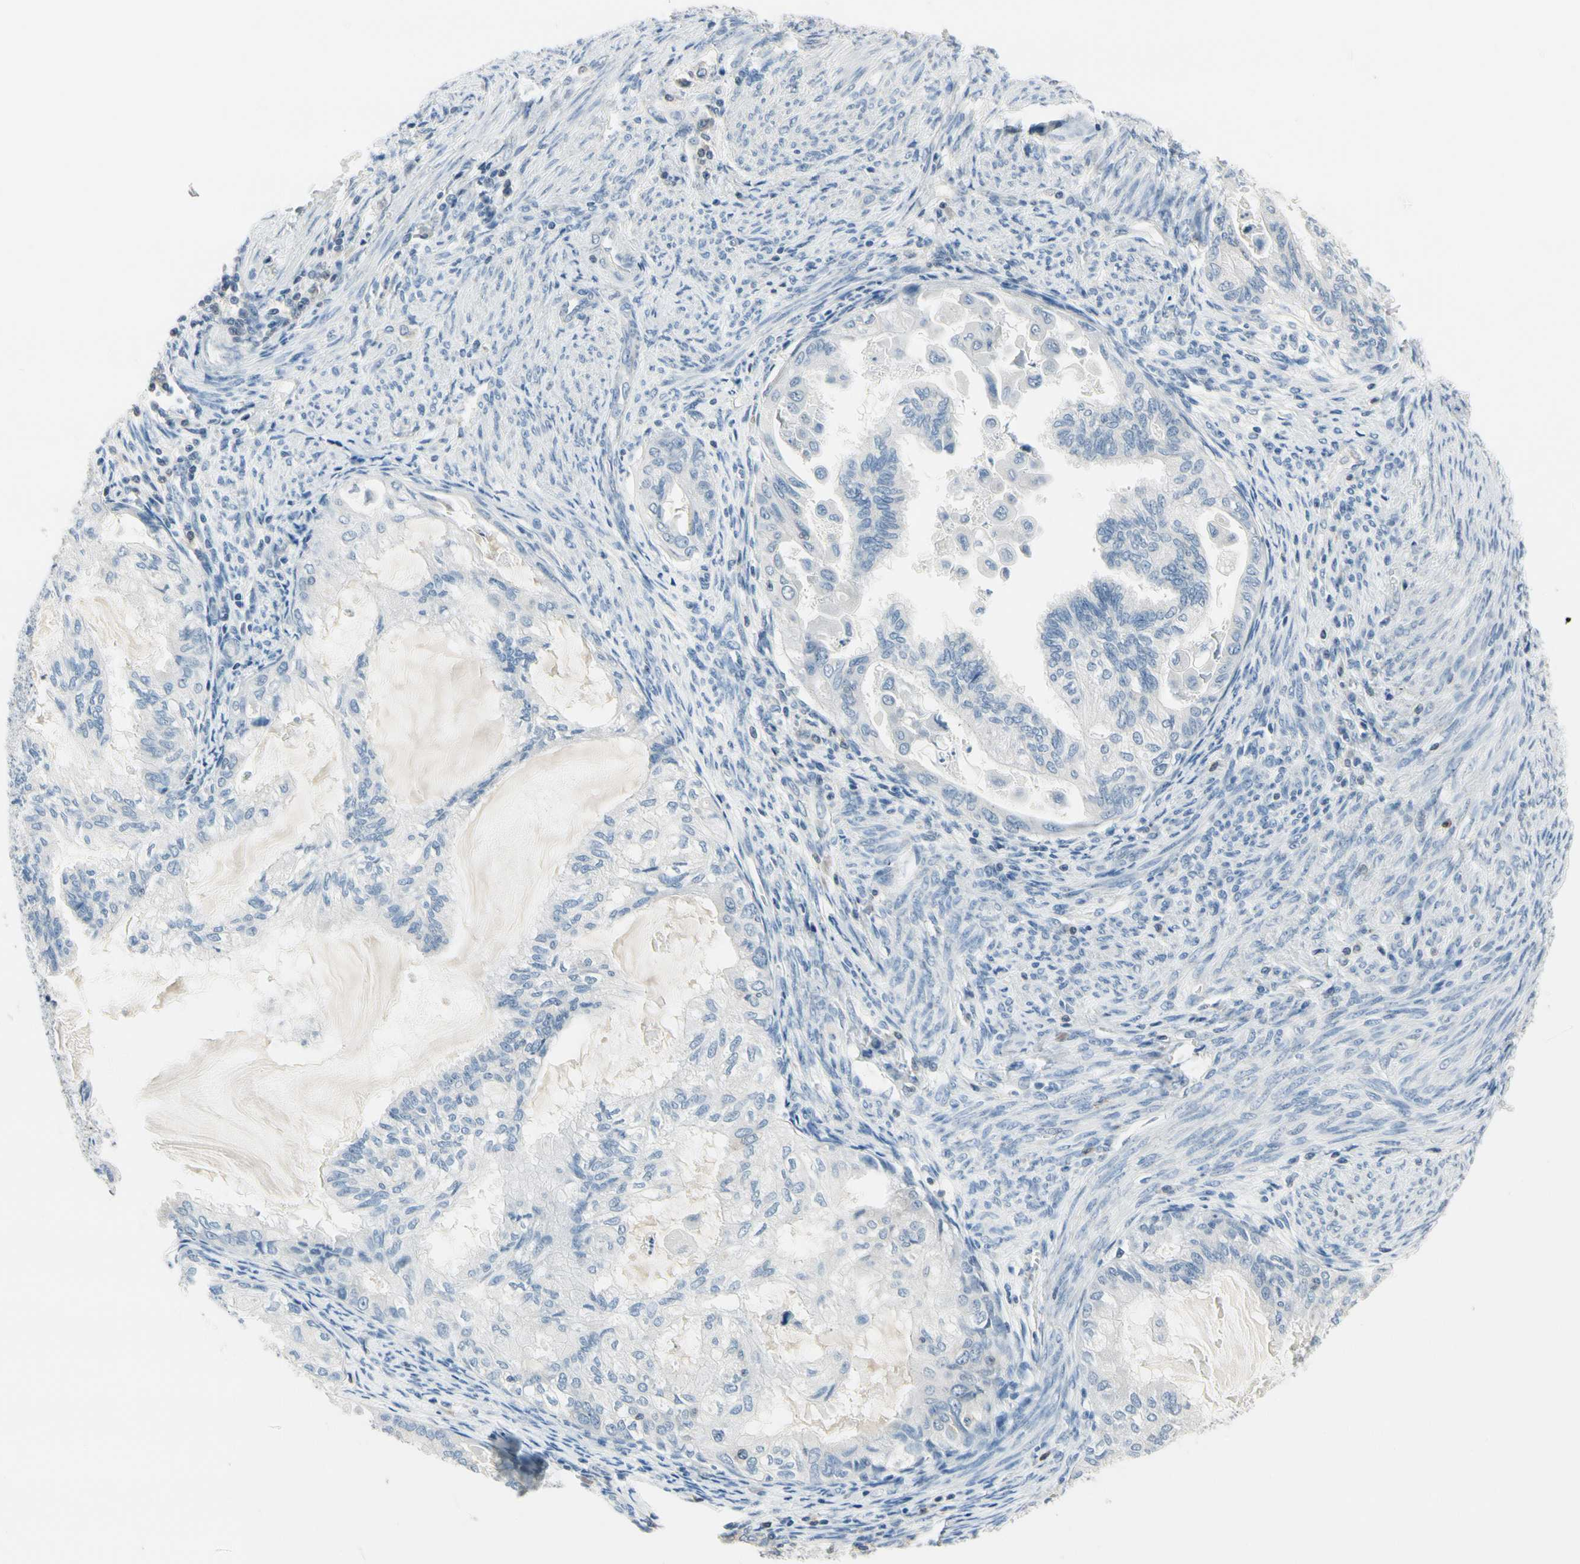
{"staining": {"intensity": "negative", "quantity": "none", "location": "none"}, "tissue": "cervical cancer", "cell_type": "Tumor cells", "image_type": "cancer", "snomed": [{"axis": "morphology", "description": "Normal tissue, NOS"}, {"axis": "morphology", "description": "Adenocarcinoma, NOS"}, {"axis": "topography", "description": "Cervix"}, {"axis": "topography", "description": "Endometrium"}], "caption": "Immunohistochemical staining of adenocarcinoma (cervical) exhibits no significant positivity in tumor cells. The staining was performed using DAB (3,3'-diaminobenzidine) to visualize the protein expression in brown, while the nuclei were stained in blue with hematoxylin (Magnification: 20x).", "gene": "NFATC2", "patient": {"sex": "female", "age": 86}}